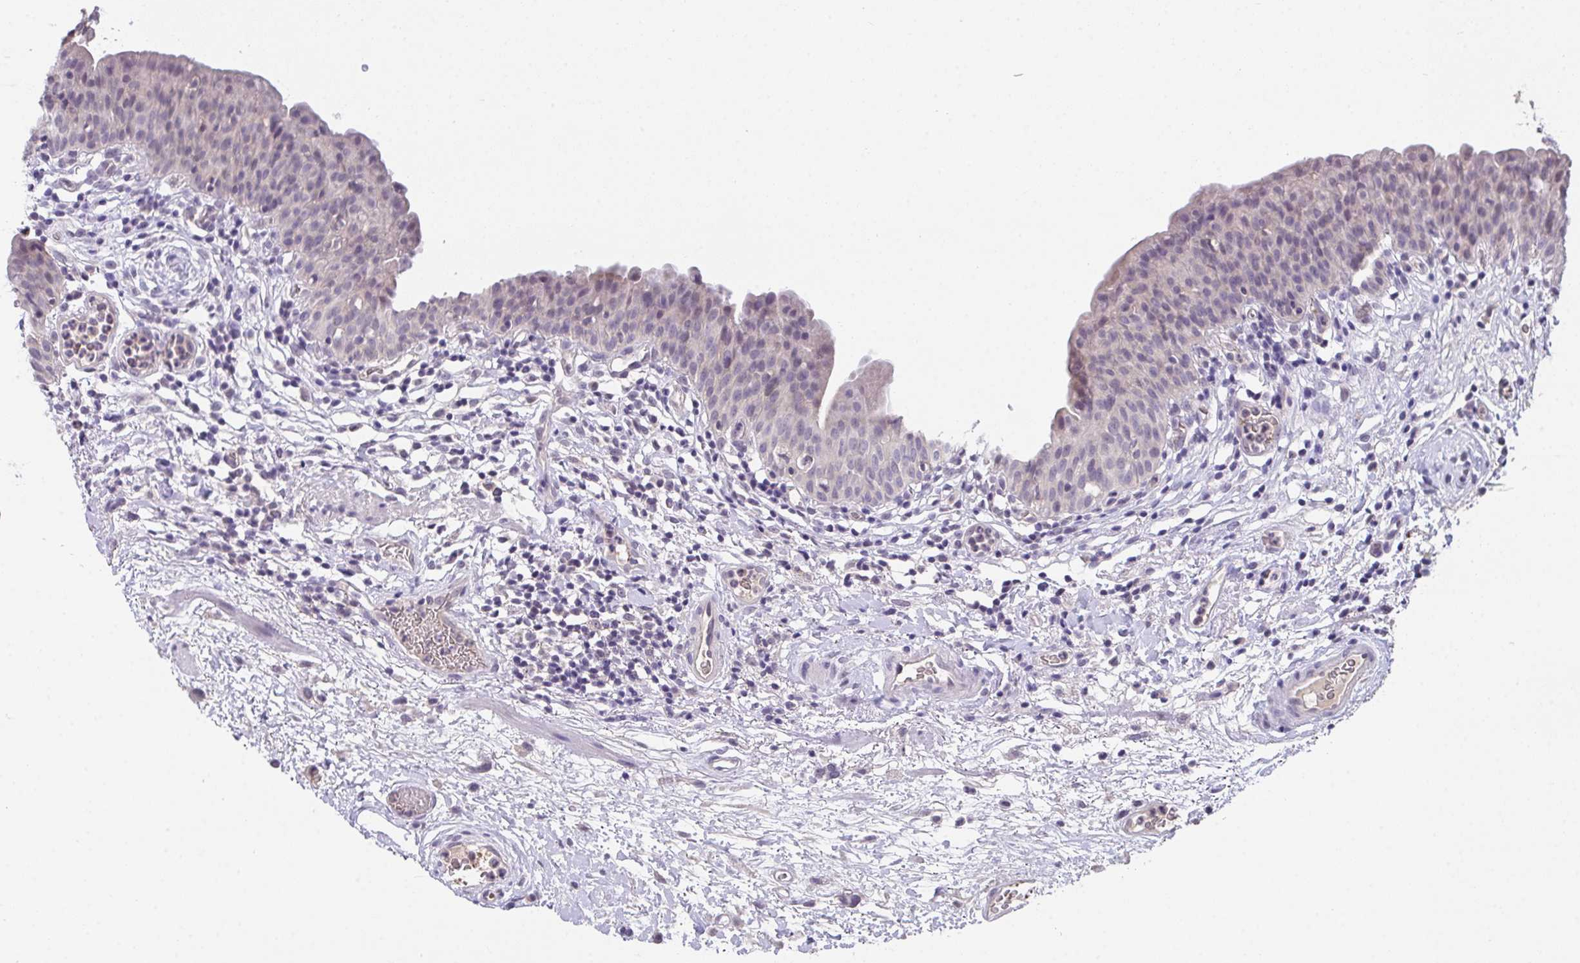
{"staining": {"intensity": "negative", "quantity": "none", "location": "none"}, "tissue": "urinary bladder", "cell_type": "Urothelial cells", "image_type": "normal", "snomed": [{"axis": "morphology", "description": "Normal tissue, NOS"}, {"axis": "morphology", "description": "Inflammation, NOS"}, {"axis": "topography", "description": "Urinary bladder"}], "caption": "A photomicrograph of human urinary bladder is negative for staining in urothelial cells. (Immunohistochemistry (ihc), brightfield microscopy, high magnification).", "gene": "GLTPD2", "patient": {"sex": "male", "age": 57}}